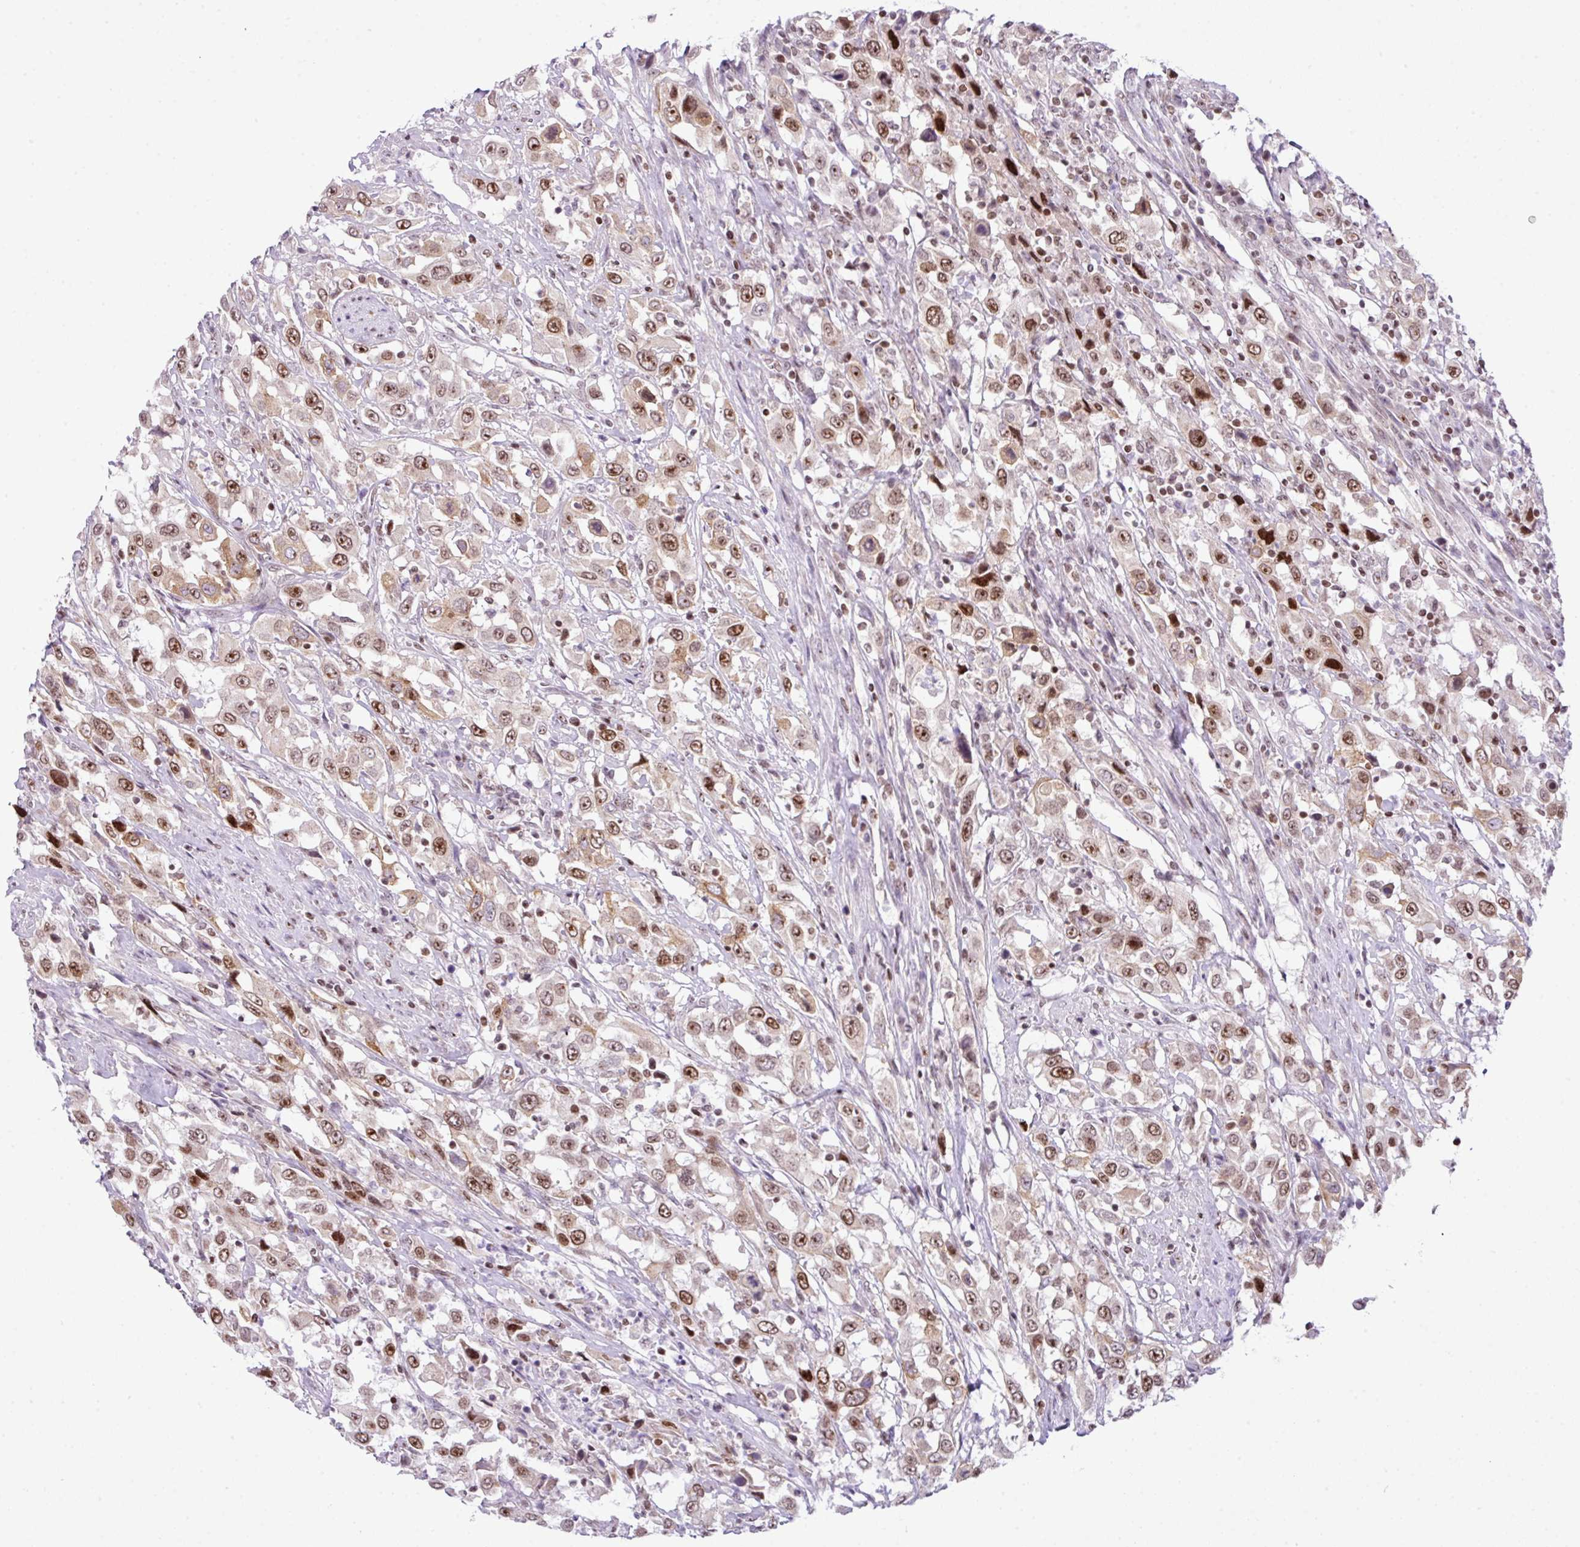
{"staining": {"intensity": "moderate", "quantity": ">75%", "location": "nuclear"}, "tissue": "urothelial cancer", "cell_type": "Tumor cells", "image_type": "cancer", "snomed": [{"axis": "morphology", "description": "Urothelial carcinoma, High grade"}, {"axis": "topography", "description": "Urinary bladder"}], "caption": "Immunohistochemical staining of human urothelial carcinoma (high-grade) exhibits medium levels of moderate nuclear protein staining in approximately >75% of tumor cells.", "gene": "CCDC137", "patient": {"sex": "male", "age": 61}}